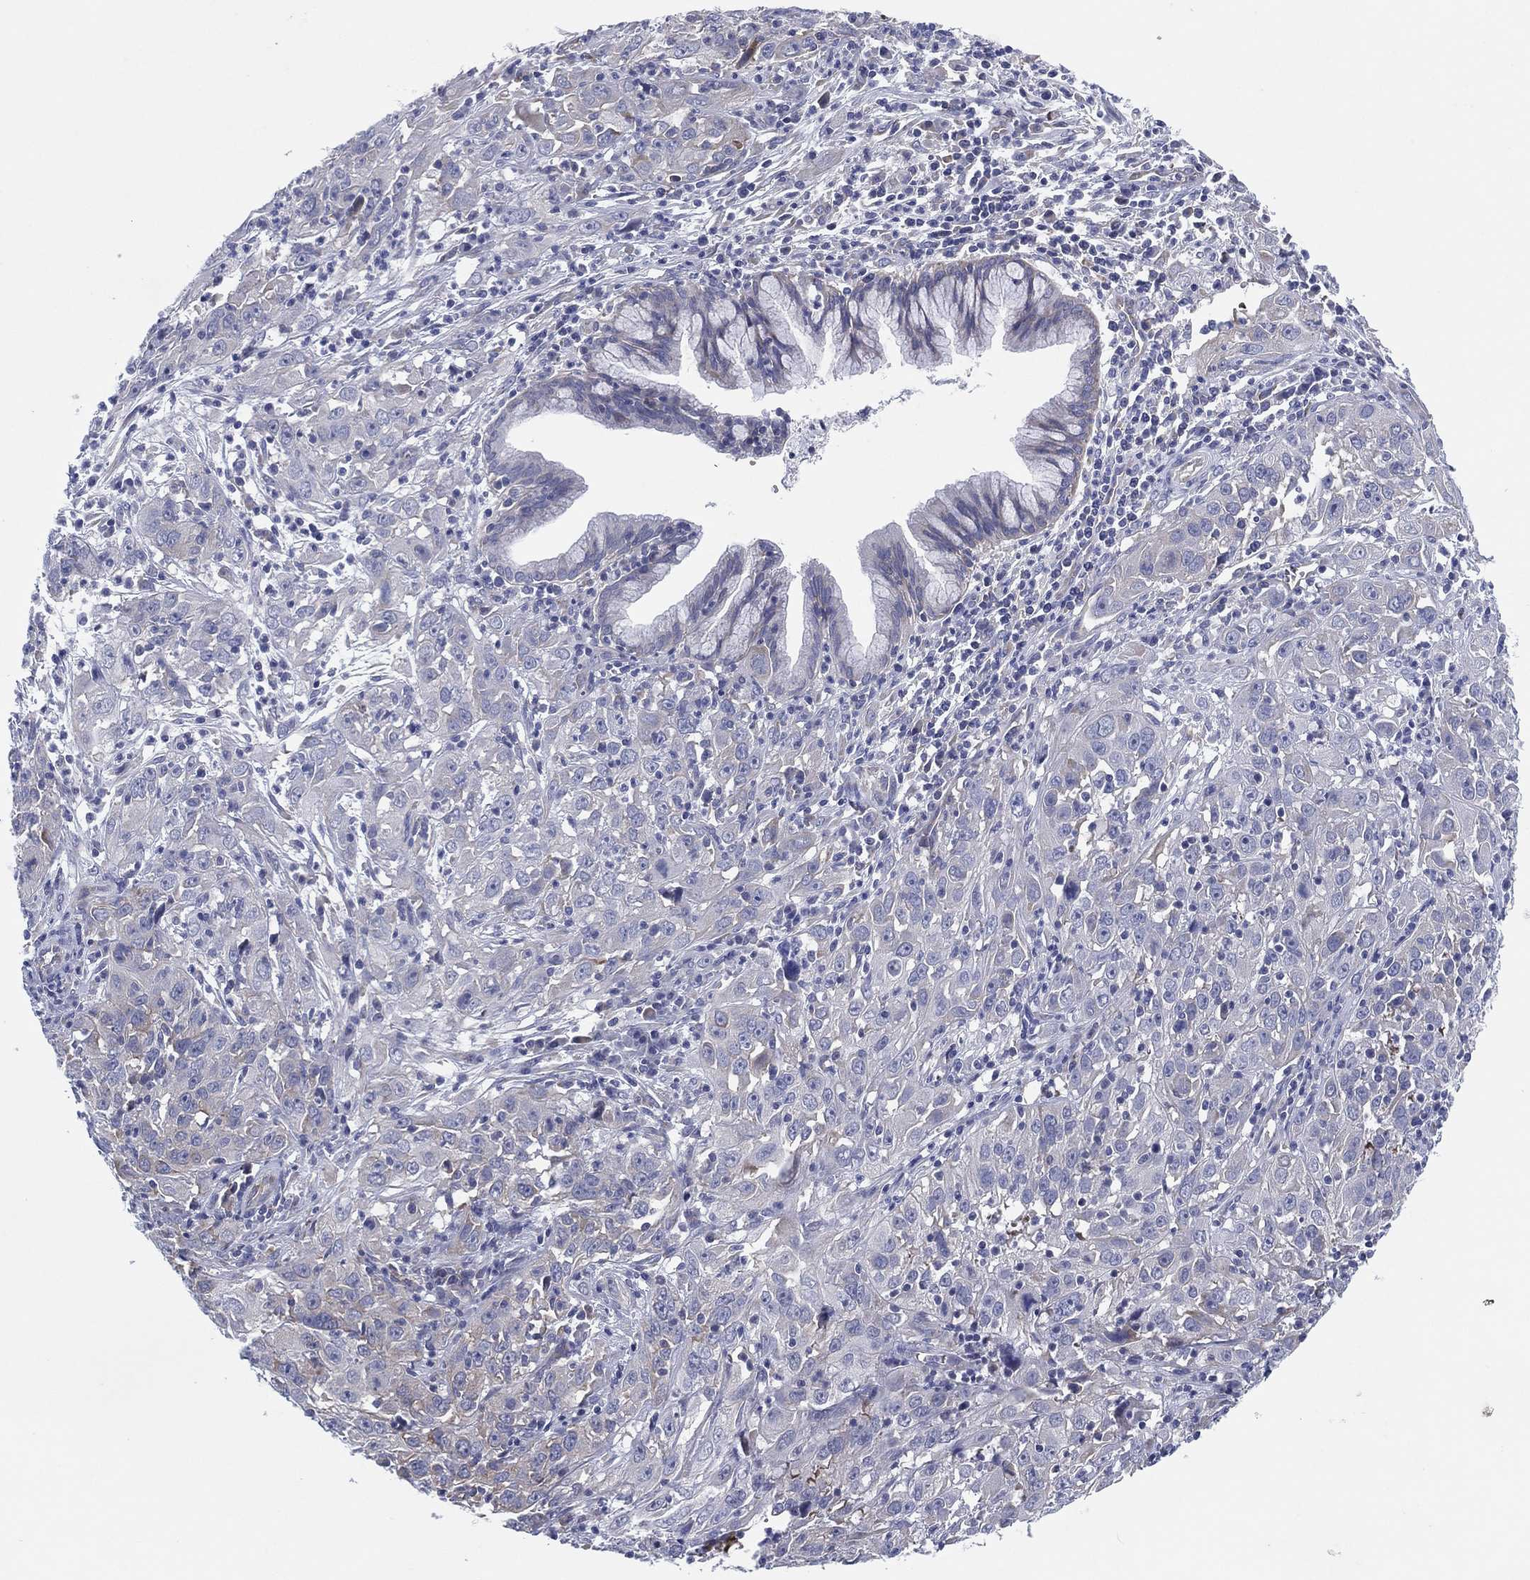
{"staining": {"intensity": "negative", "quantity": "none", "location": "none"}, "tissue": "cervical cancer", "cell_type": "Tumor cells", "image_type": "cancer", "snomed": [{"axis": "morphology", "description": "Squamous cell carcinoma, NOS"}, {"axis": "topography", "description": "Cervix"}], "caption": "Histopathology image shows no protein positivity in tumor cells of cervical cancer tissue.", "gene": "HEATR4", "patient": {"sex": "female", "age": 32}}